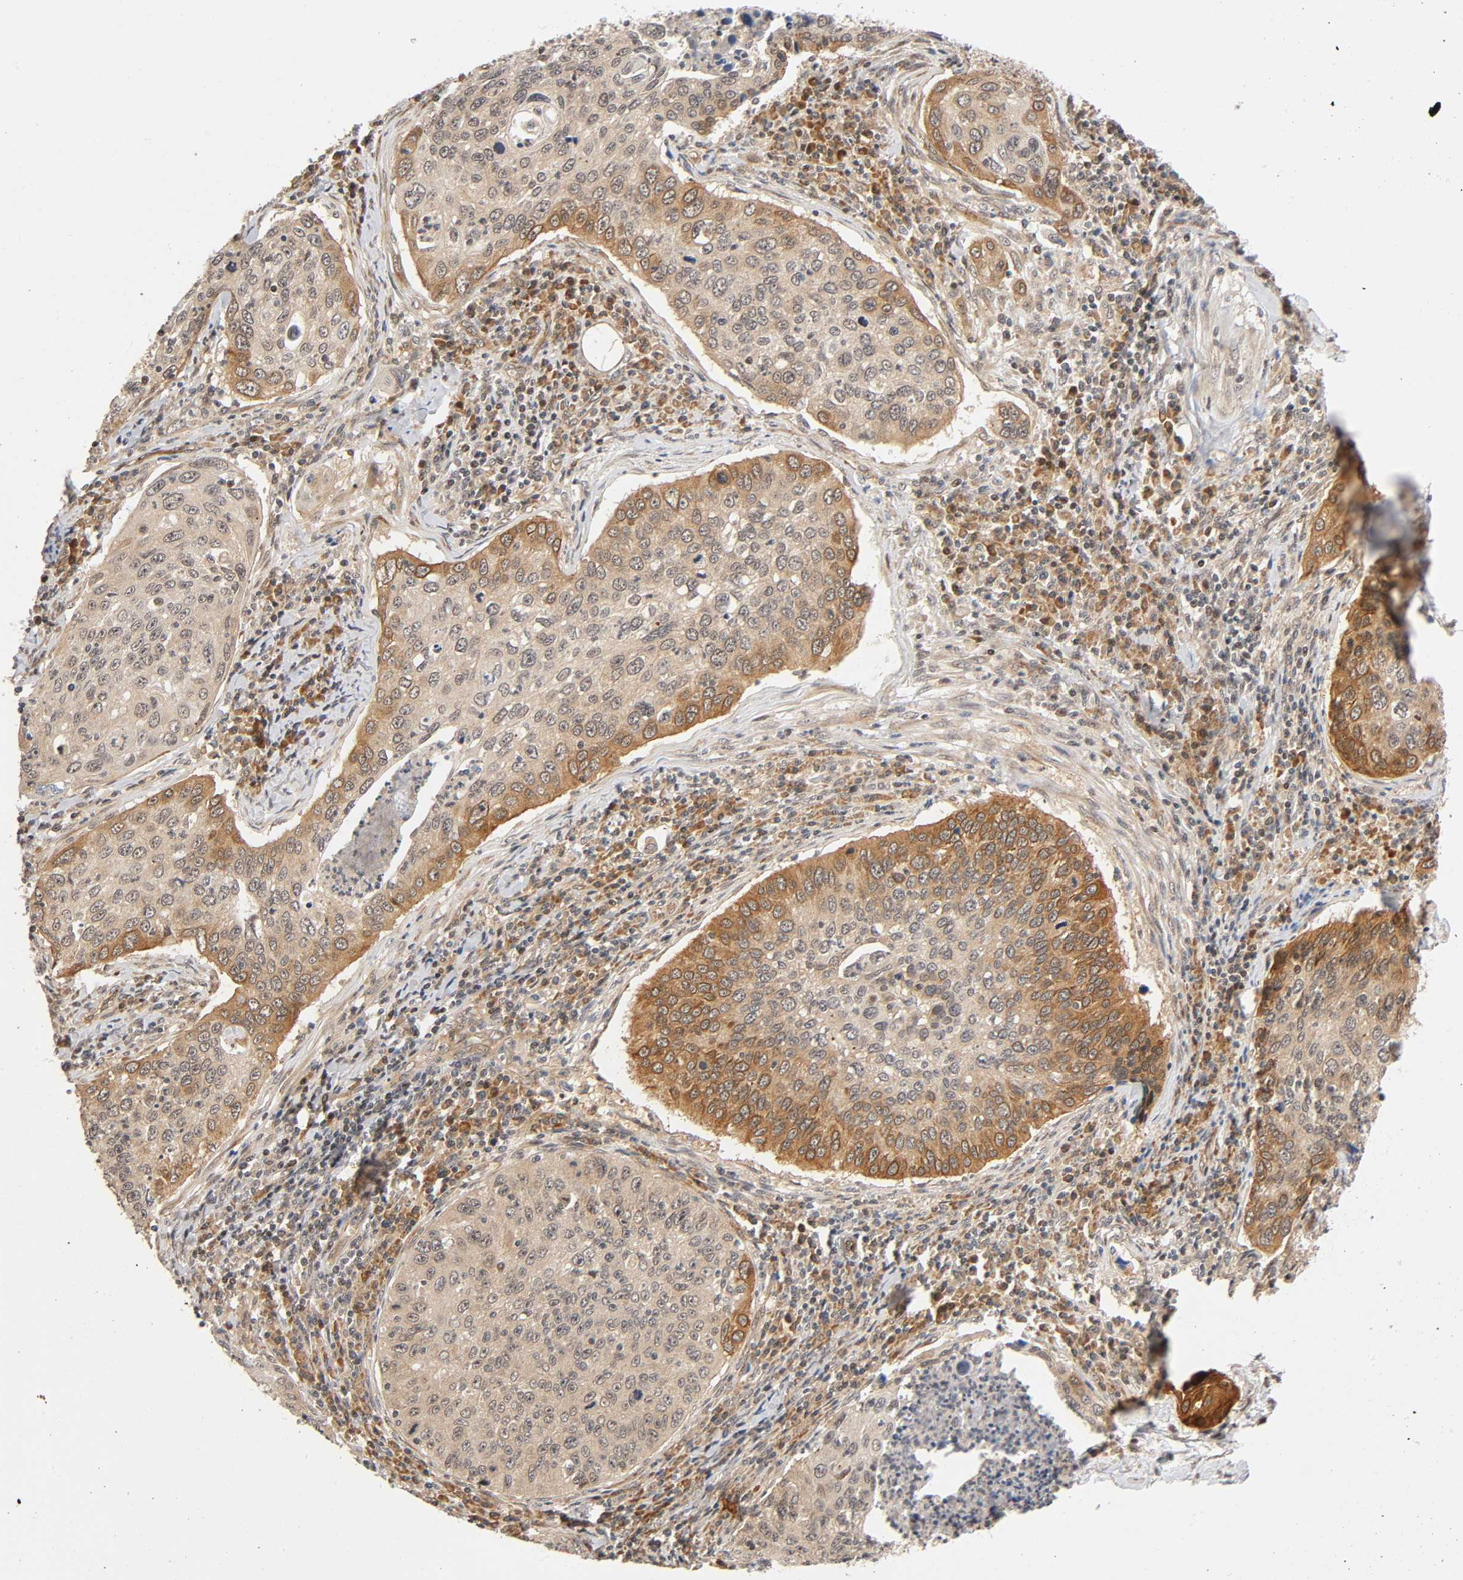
{"staining": {"intensity": "moderate", "quantity": "<25%", "location": "cytoplasmic/membranous"}, "tissue": "cervical cancer", "cell_type": "Tumor cells", "image_type": "cancer", "snomed": [{"axis": "morphology", "description": "Squamous cell carcinoma, NOS"}, {"axis": "topography", "description": "Cervix"}], "caption": "An image showing moderate cytoplasmic/membranous expression in approximately <25% of tumor cells in cervical cancer (squamous cell carcinoma), as visualized by brown immunohistochemical staining.", "gene": "IQCJ-SCHIP1", "patient": {"sex": "female", "age": 53}}